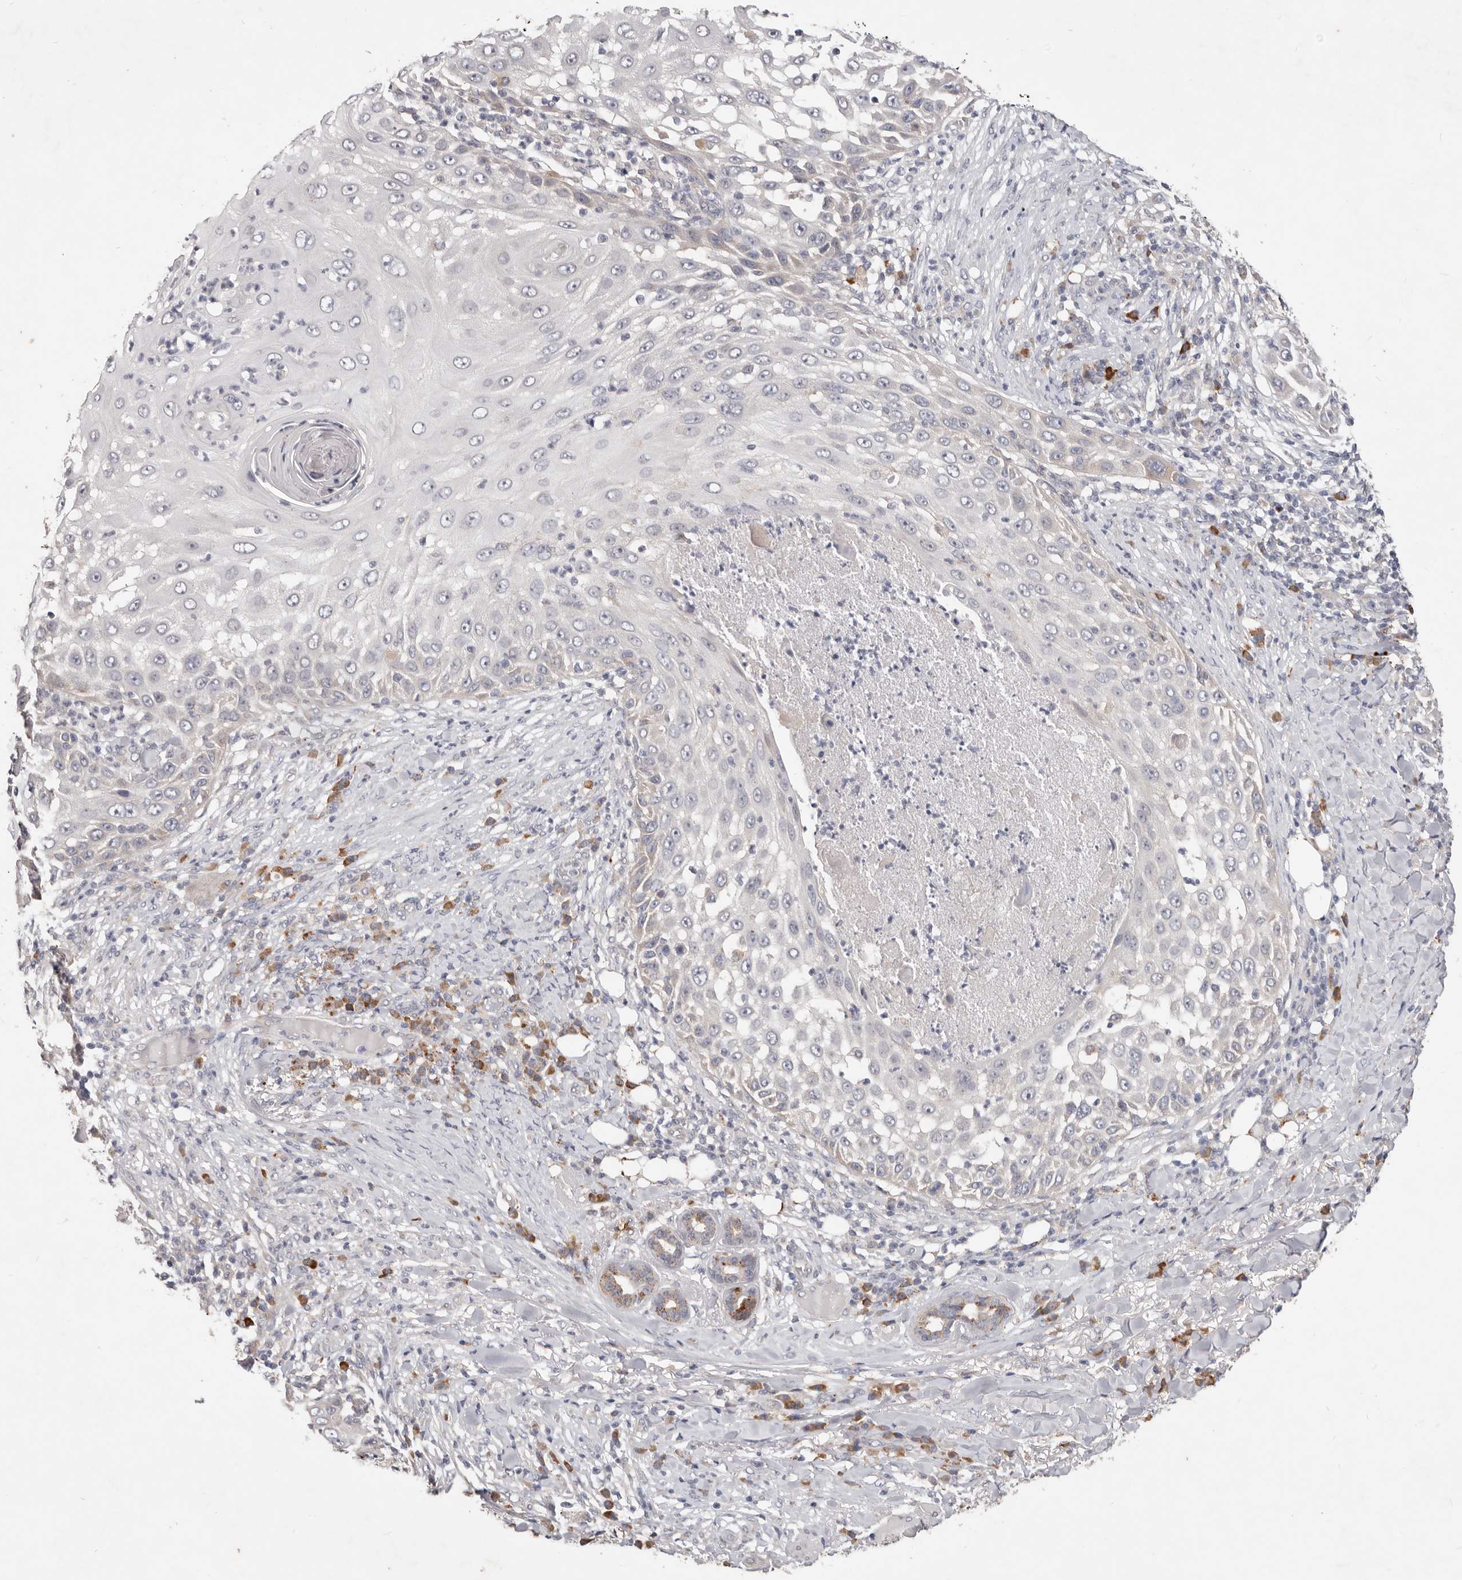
{"staining": {"intensity": "negative", "quantity": "none", "location": "none"}, "tissue": "skin cancer", "cell_type": "Tumor cells", "image_type": "cancer", "snomed": [{"axis": "morphology", "description": "Squamous cell carcinoma, NOS"}, {"axis": "topography", "description": "Skin"}], "caption": "Squamous cell carcinoma (skin) was stained to show a protein in brown. There is no significant positivity in tumor cells.", "gene": "WDR77", "patient": {"sex": "female", "age": 44}}